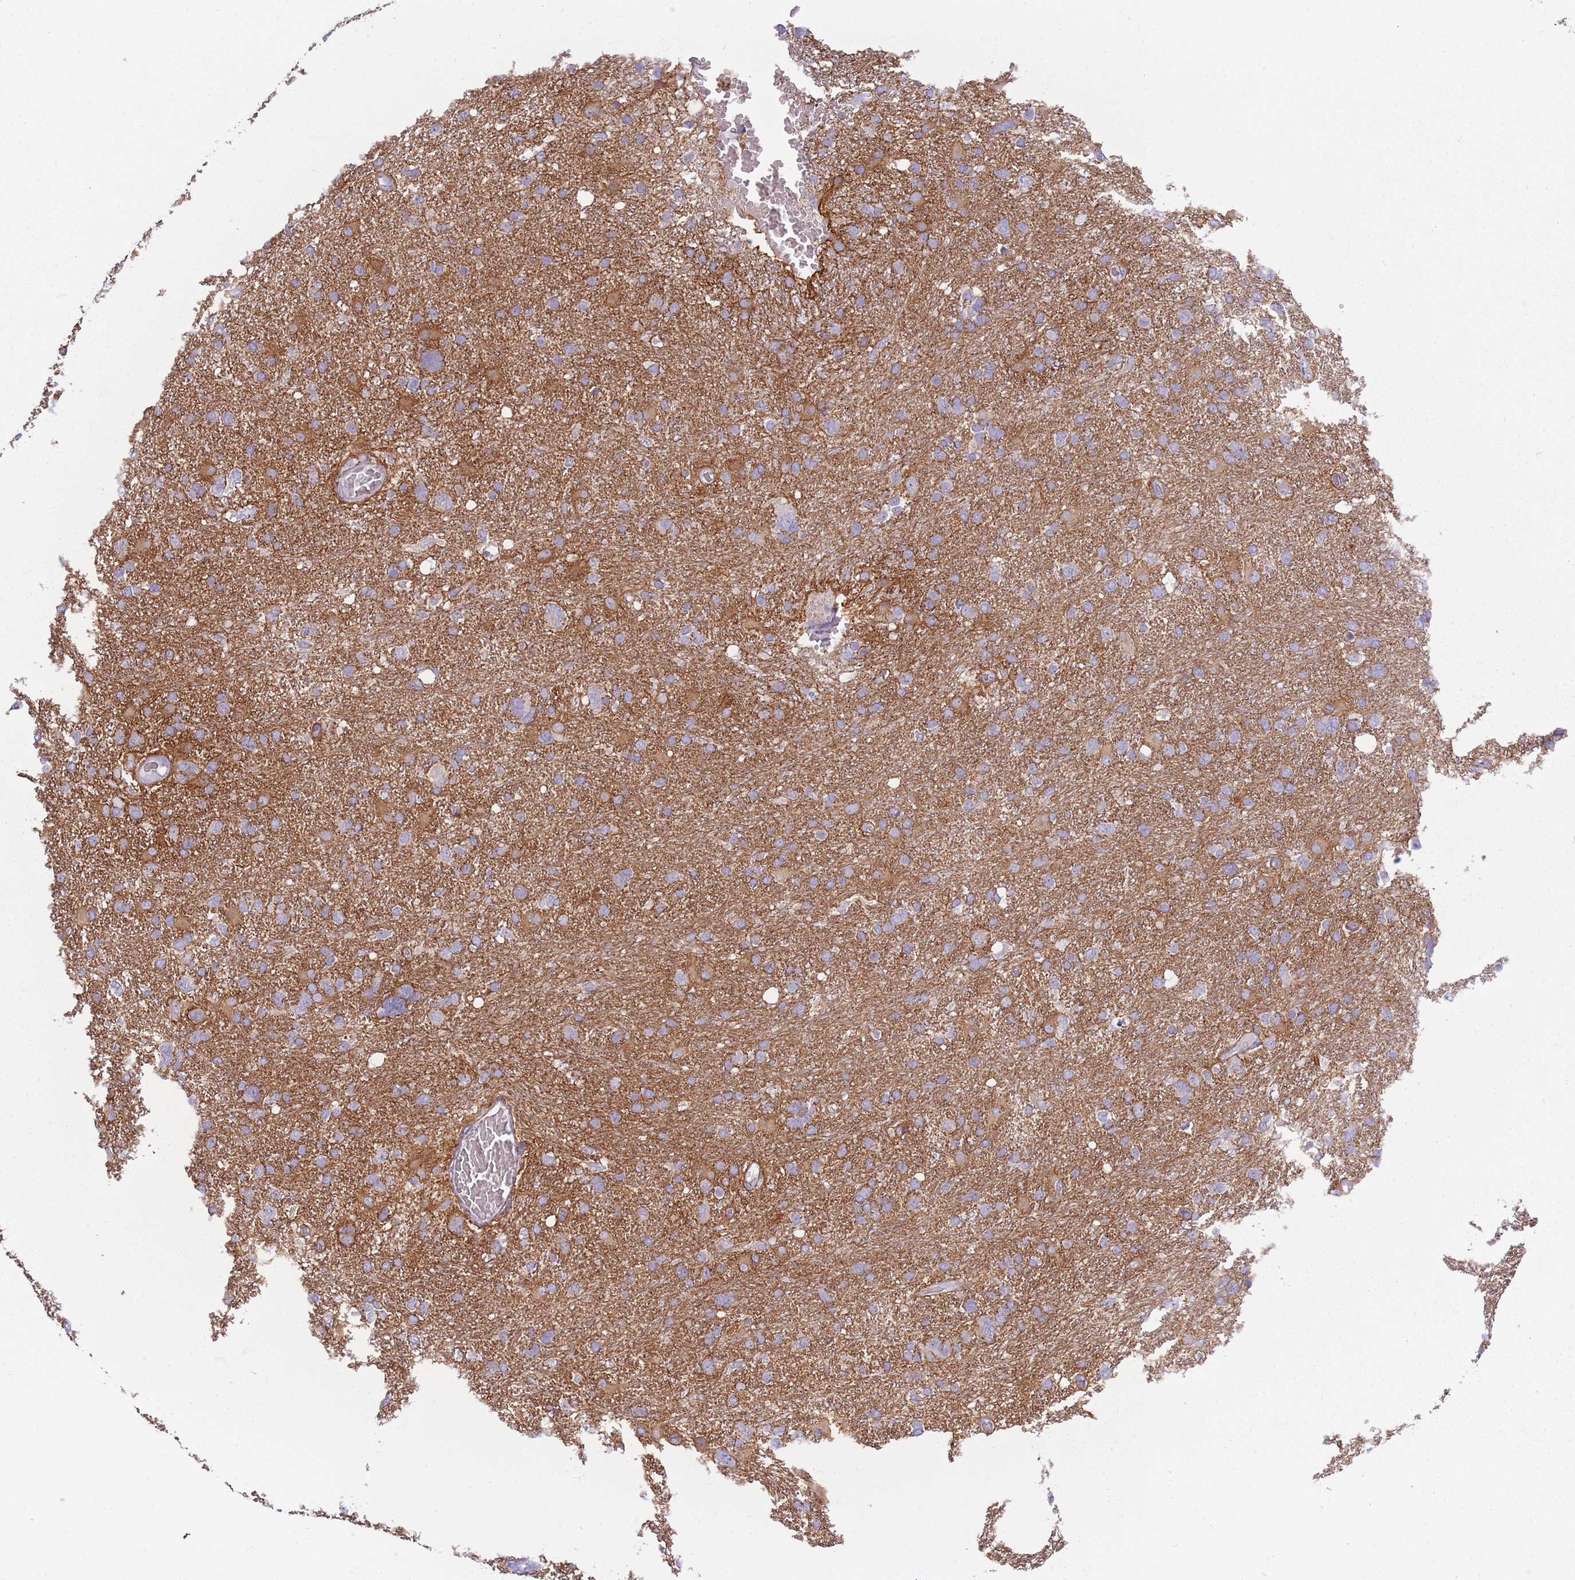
{"staining": {"intensity": "moderate", "quantity": "25%-75%", "location": "cytoplasmic/membranous"}, "tissue": "glioma", "cell_type": "Tumor cells", "image_type": "cancer", "snomed": [{"axis": "morphology", "description": "Glioma, malignant, High grade"}, {"axis": "topography", "description": "Brain"}], "caption": "IHC histopathology image of neoplastic tissue: glioma stained using immunohistochemistry reveals medium levels of moderate protein expression localized specifically in the cytoplasmic/membranous of tumor cells, appearing as a cytoplasmic/membranous brown color.", "gene": "ADD1", "patient": {"sex": "male", "age": 61}}